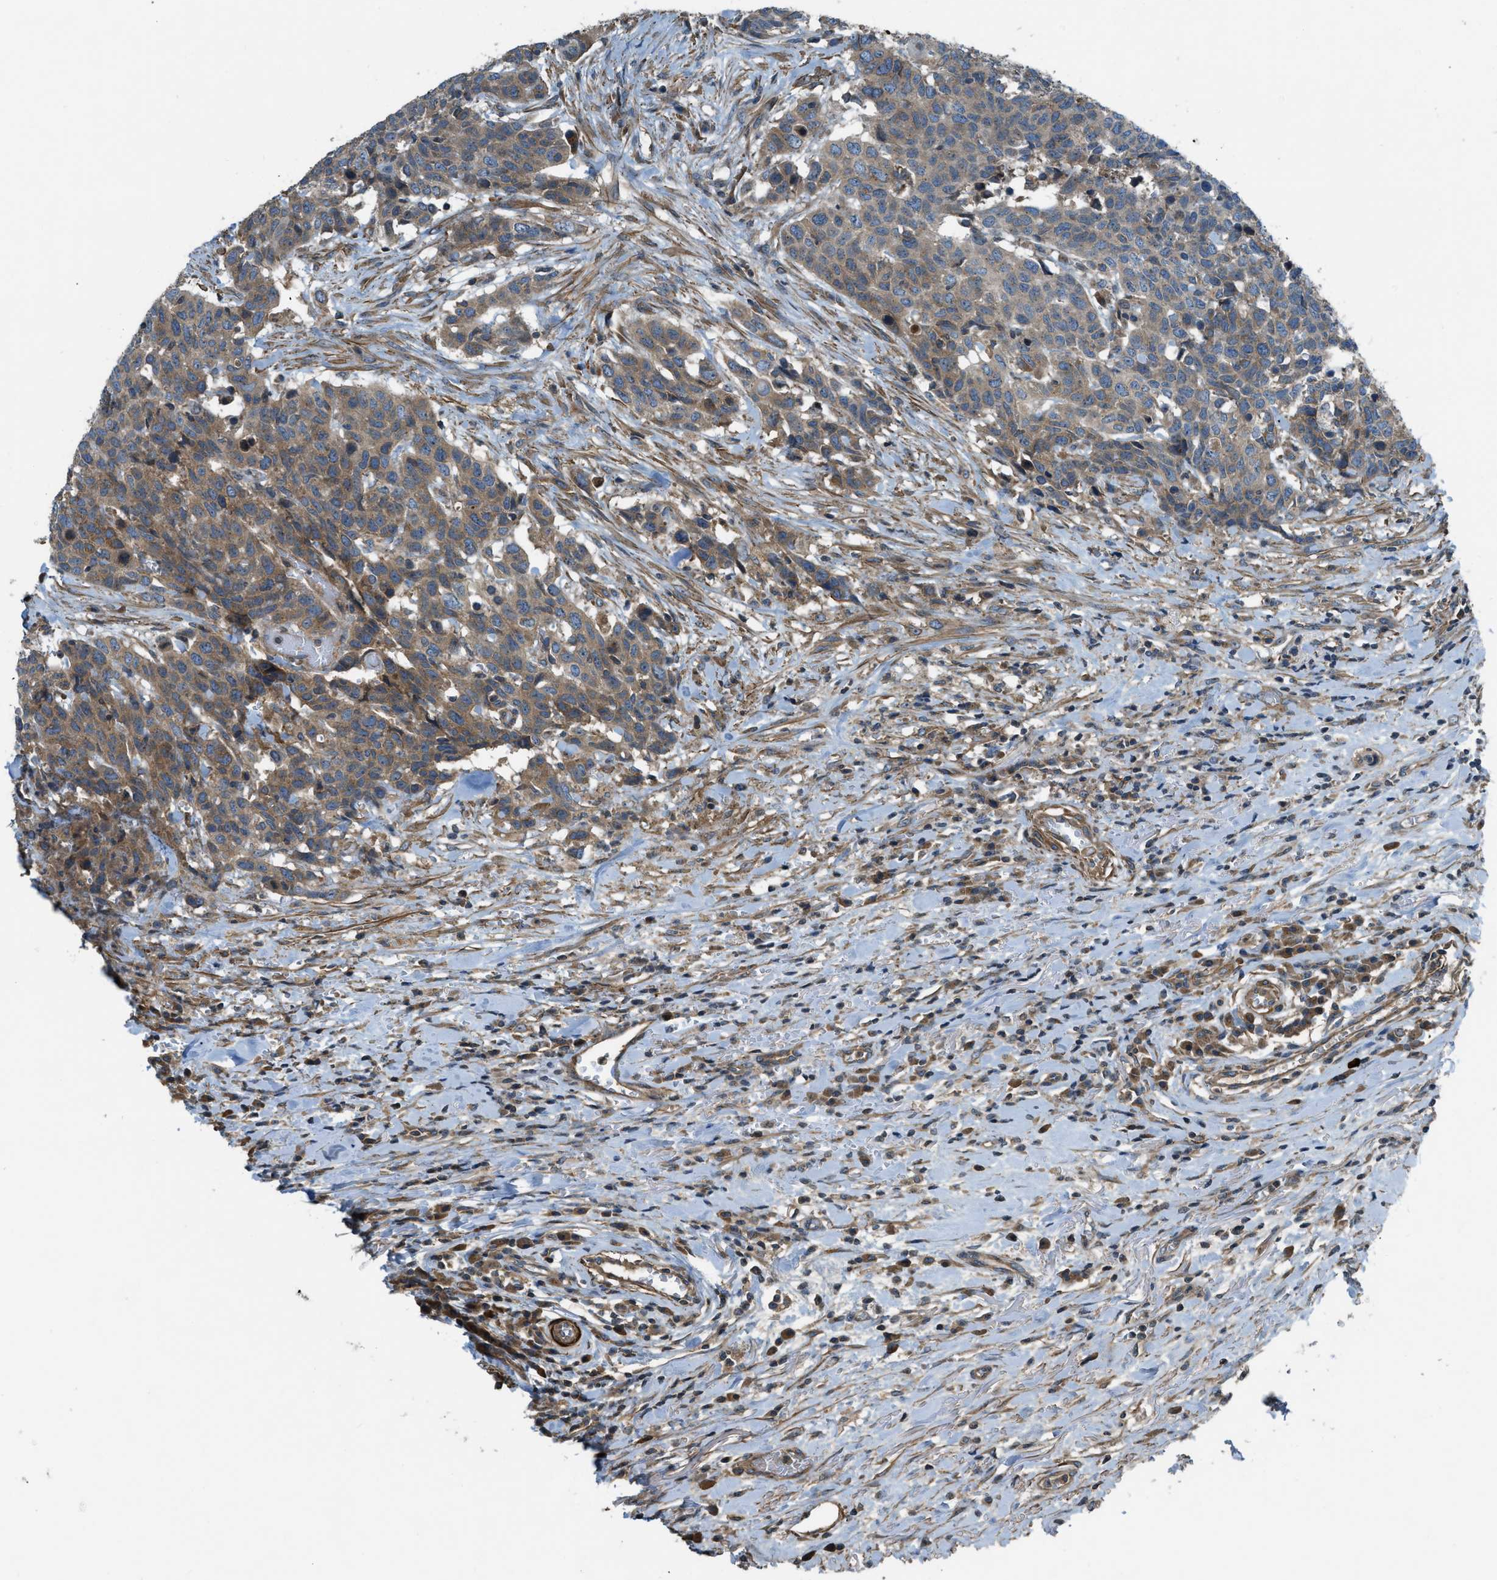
{"staining": {"intensity": "moderate", "quantity": ">75%", "location": "cytoplasmic/membranous"}, "tissue": "head and neck cancer", "cell_type": "Tumor cells", "image_type": "cancer", "snomed": [{"axis": "morphology", "description": "Squamous cell carcinoma, NOS"}, {"axis": "topography", "description": "Head-Neck"}], "caption": "This is a micrograph of IHC staining of head and neck cancer, which shows moderate staining in the cytoplasmic/membranous of tumor cells.", "gene": "VEZT", "patient": {"sex": "male", "age": 66}}